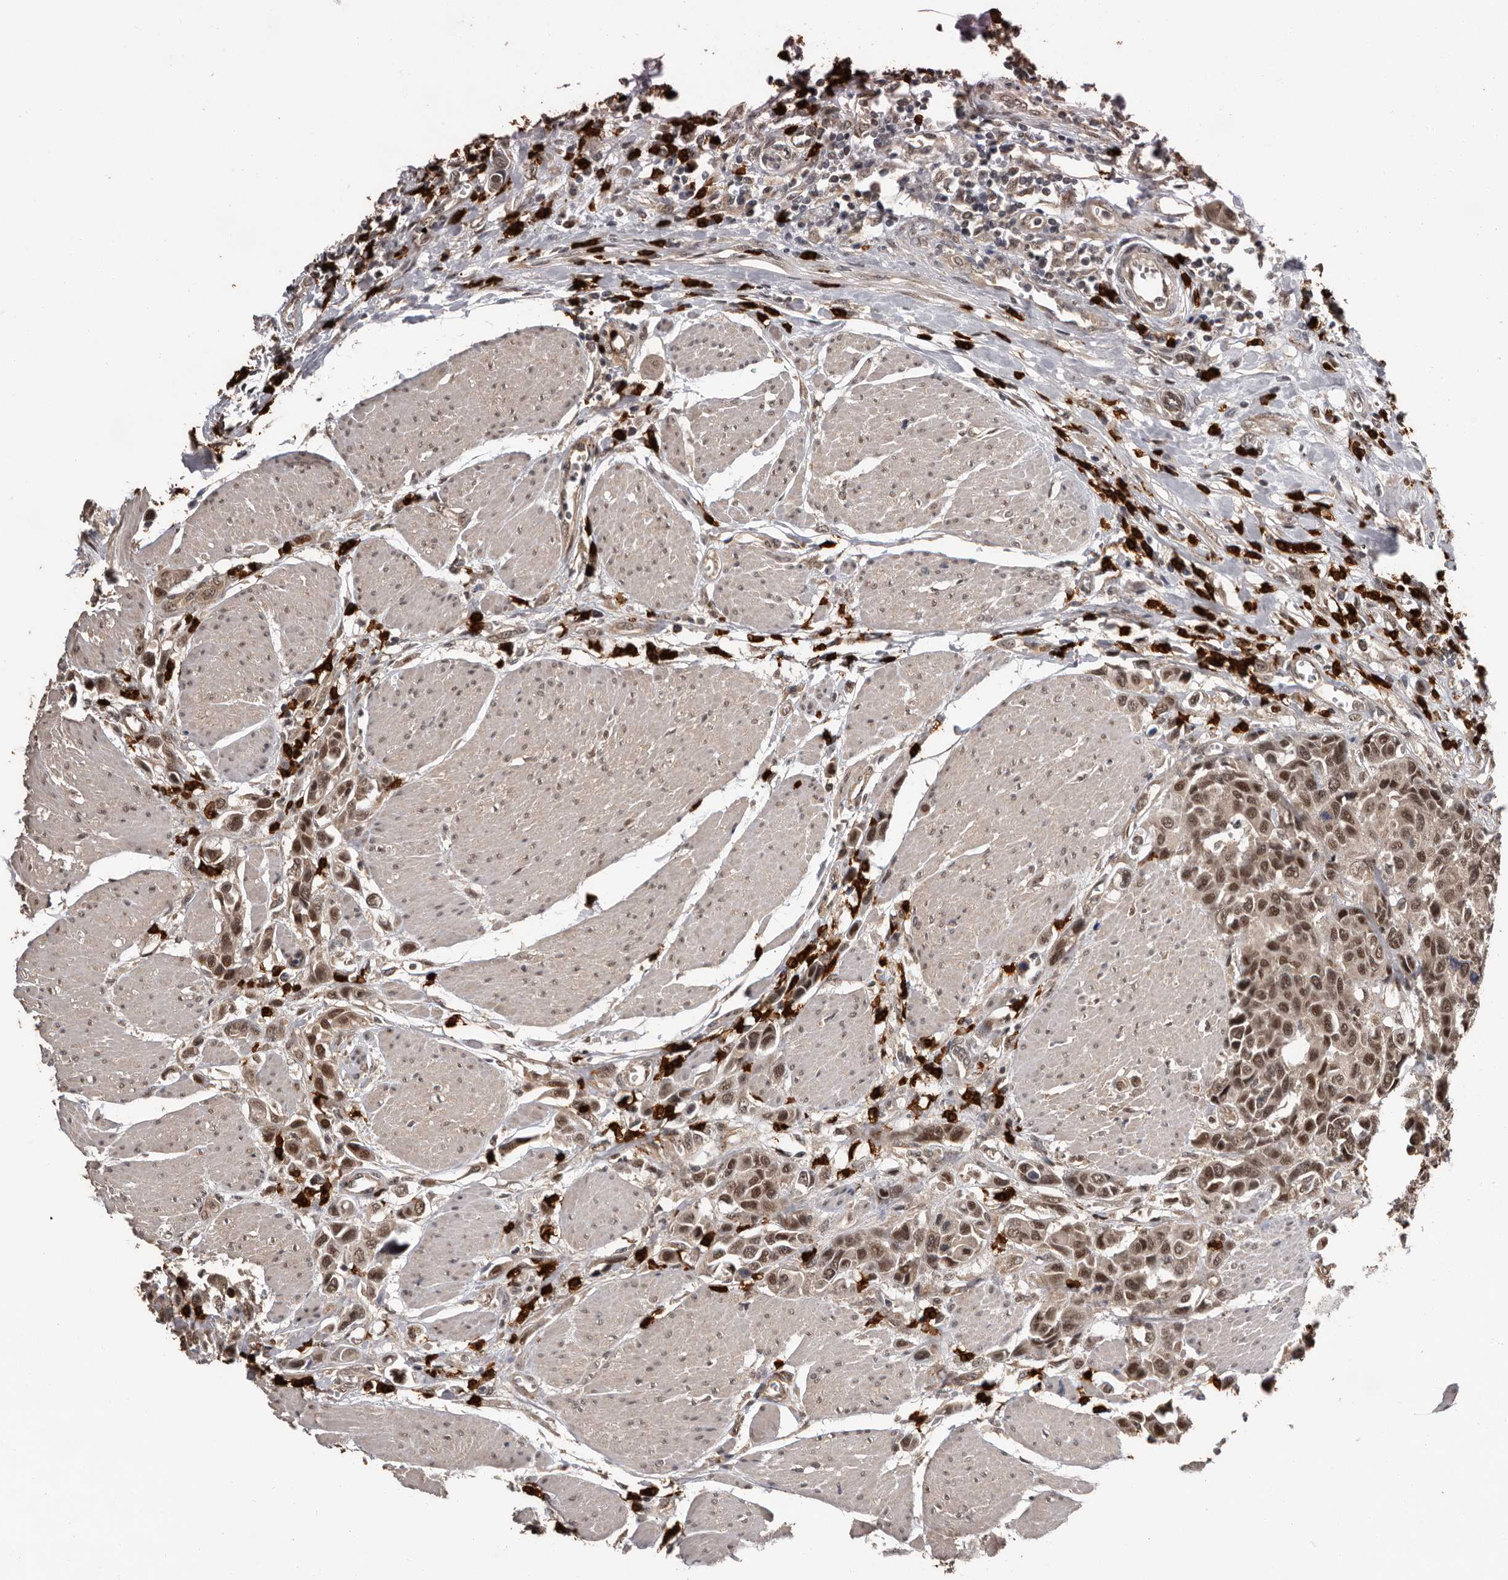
{"staining": {"intensity": "moderate", "quantity": ">75%", "location": "cytoplasmic/membranous,nuclear"}, "tissue": "urothelial cancer", "cell_type": "Tumor cells", "image_type": "cancer", "snomed": [{"axis": "morphology", "description": "Urothelial carcinoma, High grade"}, {"axis": "topography", "description": "Urinary bladder"}], "caption": "High-grade urothelial carcinoma stained with DAB immunohistochemistry (IHC) reveals medium levels of moderate cytoplasmic/membranous and nuclear positivity in approximately >75% of tumor cells.", "gene": "VPS37A", "patient": {"sex": "male", "age": 50}}